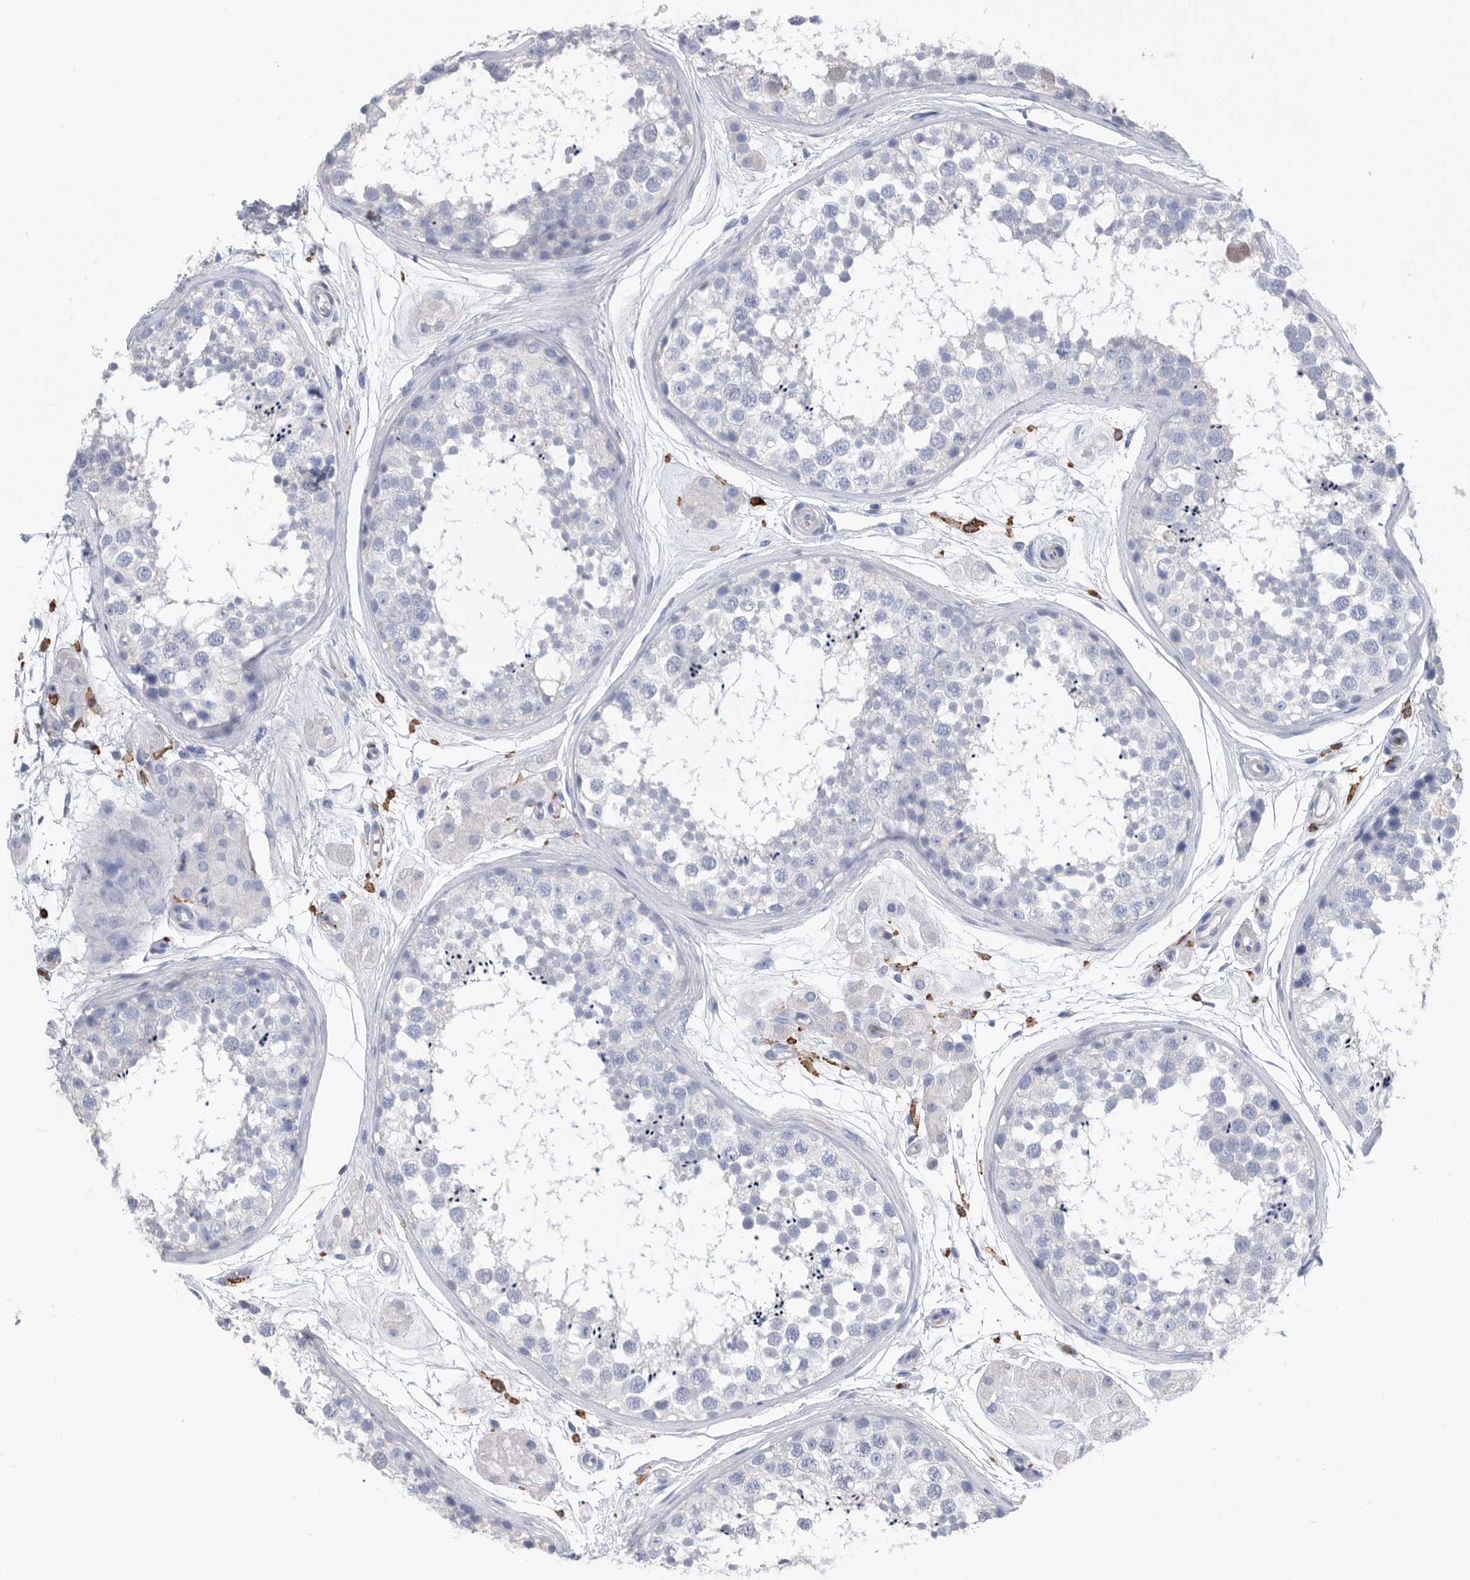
{"staining": {"intensity": "negative", "quantity": "none", "location": "none"}, "tissue": "testis", "cell_type": "Cells in seminiferous ducts", "image_type": "normal", "snomed": [{"axis": "morphology", "description": "Normal tissue, NOS"}, {"axis": "topography", "description": "Testis"}], "caption": "A high-resolution micrograph shows immunohistochemistry (IHC) staining of benign testis, which demonstrates no significant staining in cells in seminiferous ducts. Brightfield microscopy of immunohistochemistry stained with DAB (3,3'-diaminobenzidine) (brown) and hematoxylin (blue), captured at high magnification.", "gene": "MS4A4A", "patient": {"sex": "male", "age": 56}}